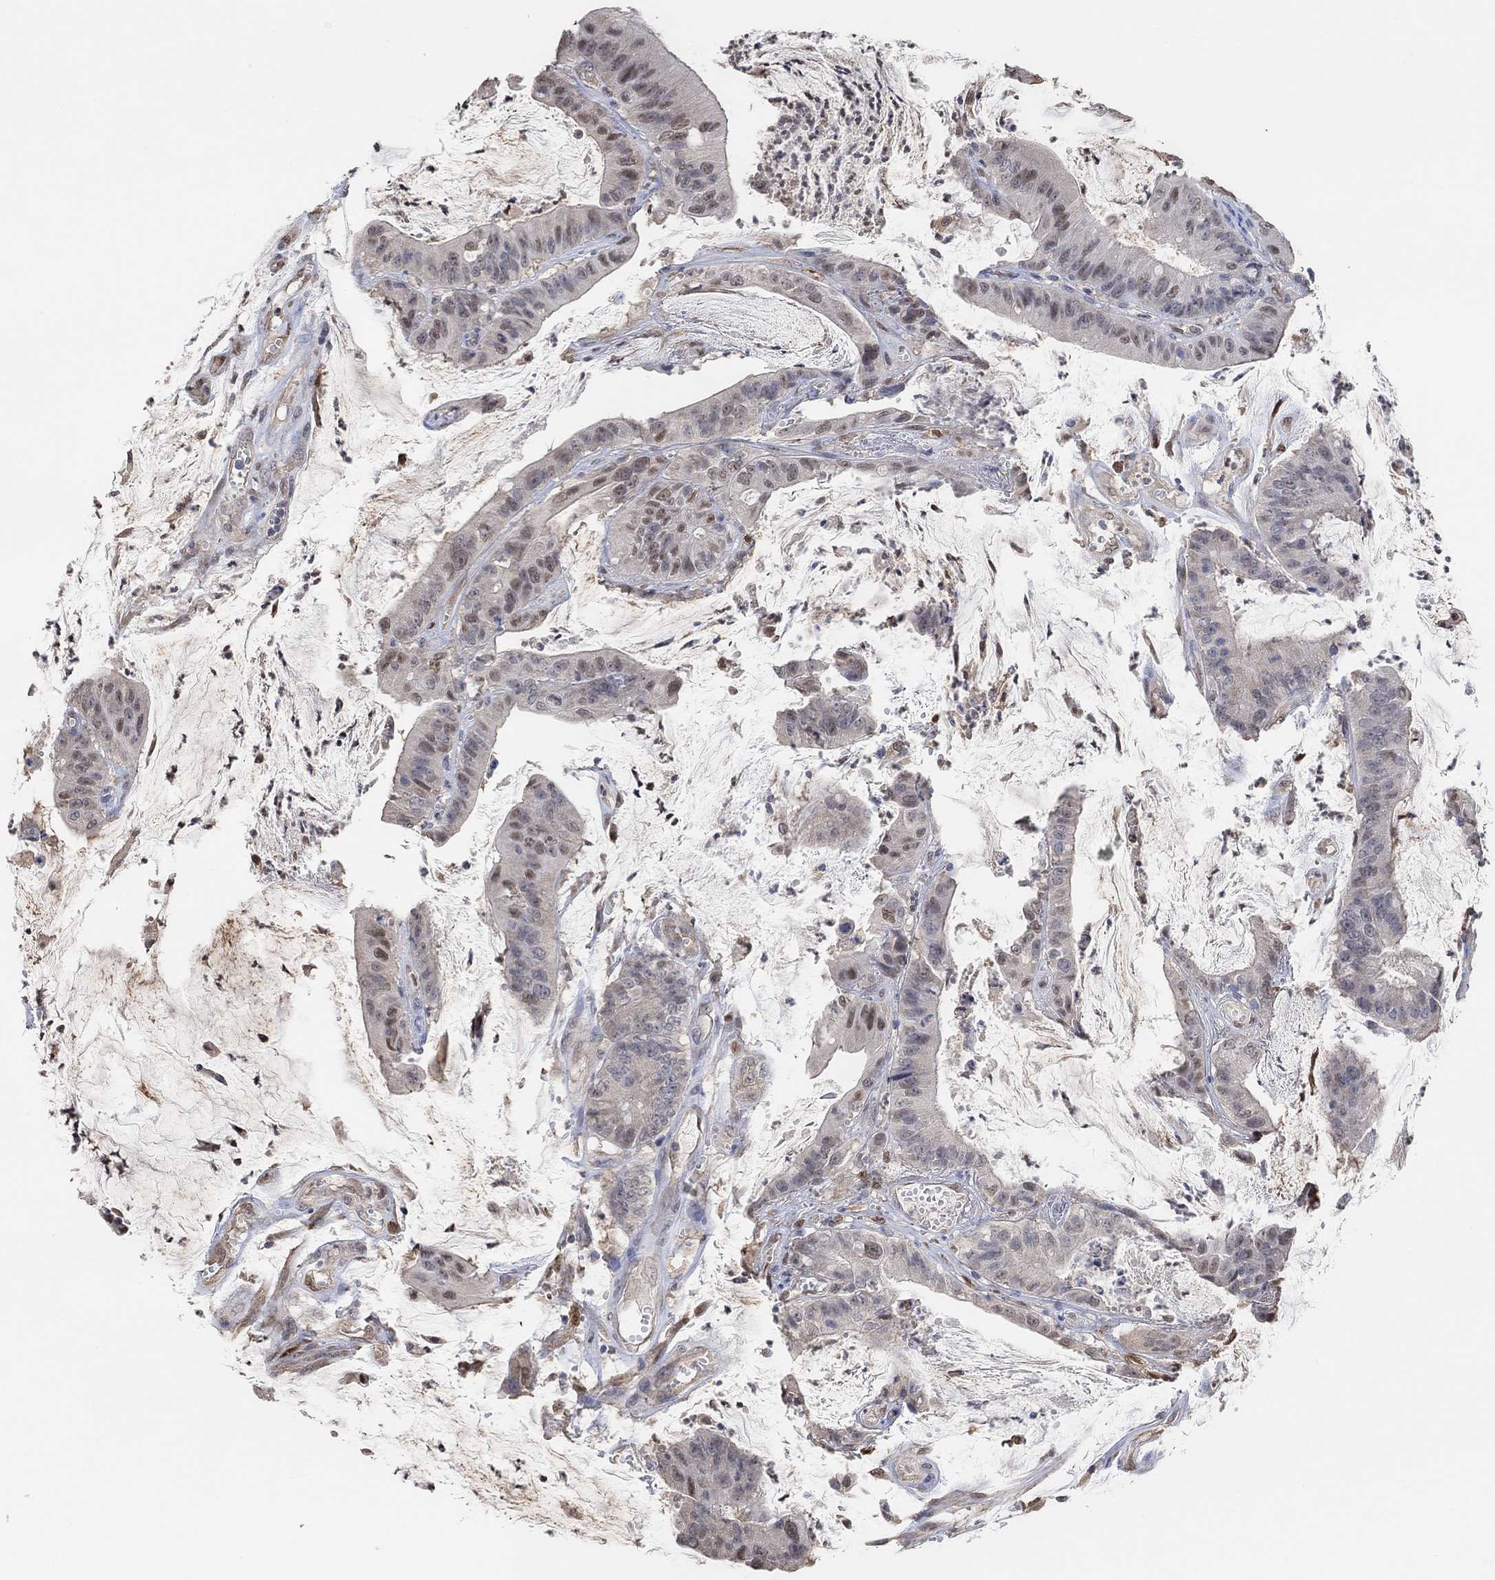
{"staining": {"intensity": "weak", "quantity": "<25%", "location": "nuclear"}, "tissue": "colorectal cancer", "cell_type": "Tumor cells", "image_type": "cancer", "snomed": [{"axis": "morphology", "description": "Adenocarcinoma, NOS"}, {"axis": "topography", "description": "Colon"}], "caption": "This is a histopathology image of immunohistochemistry (IHC) staining of adenocarcinoma (colorectal), which shows no expression in tumor cells. The staining was performed using DAB to visualize the protein expression in brown, while the nuclei were stained in blue with hematoxylin (Magnification: 20x).", "gene": "MUC1", "patient": {"sex": "female", "age": 69}}